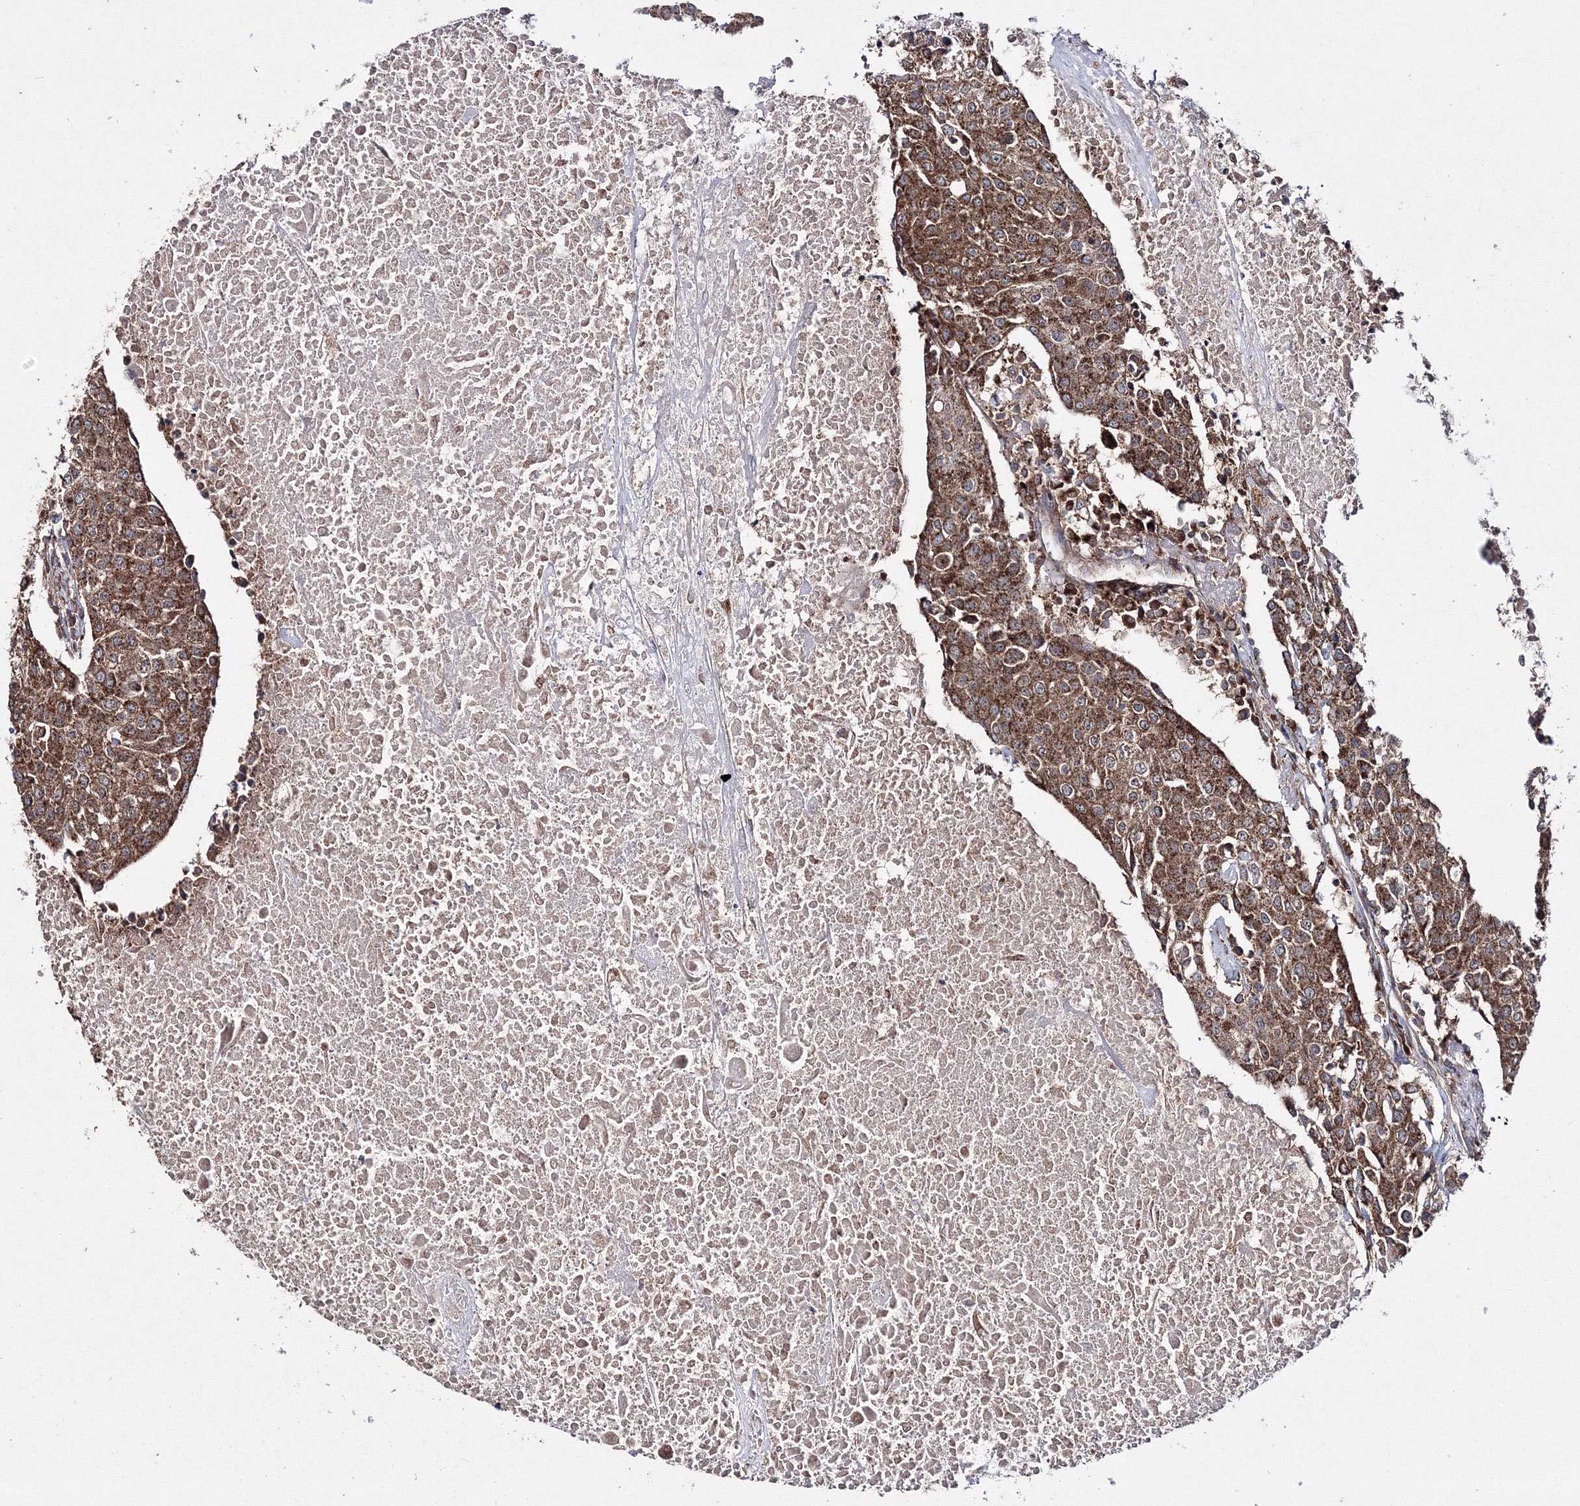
{"staining": {"intensity": "strong", "quantity": ">75%", "location": "cytoplasmic/membranous"}, "tissue": "urothelial cancer", "cell_type": "Tumor cells", "image_type": "cancer", "snomed": [{"axis": "morphology", "description": "Urothelial carcinoma, High grade"}, {"axis": "topography", "description": "Urinary bladder"}], "caption": "Protein analysis of urothelial carcinoma (high-grade) tissue reveals strong cytoplasmic/membranous staining in approximately >75% of tumor cells. The staining was performed using DAB (3,3'-diaminobenzidine), with brown indicating positive protein expression. Nuclei are stained blue with hematoxylin.", "gene": "PEX13", "patient": {"sex": "female", "age": 85}}